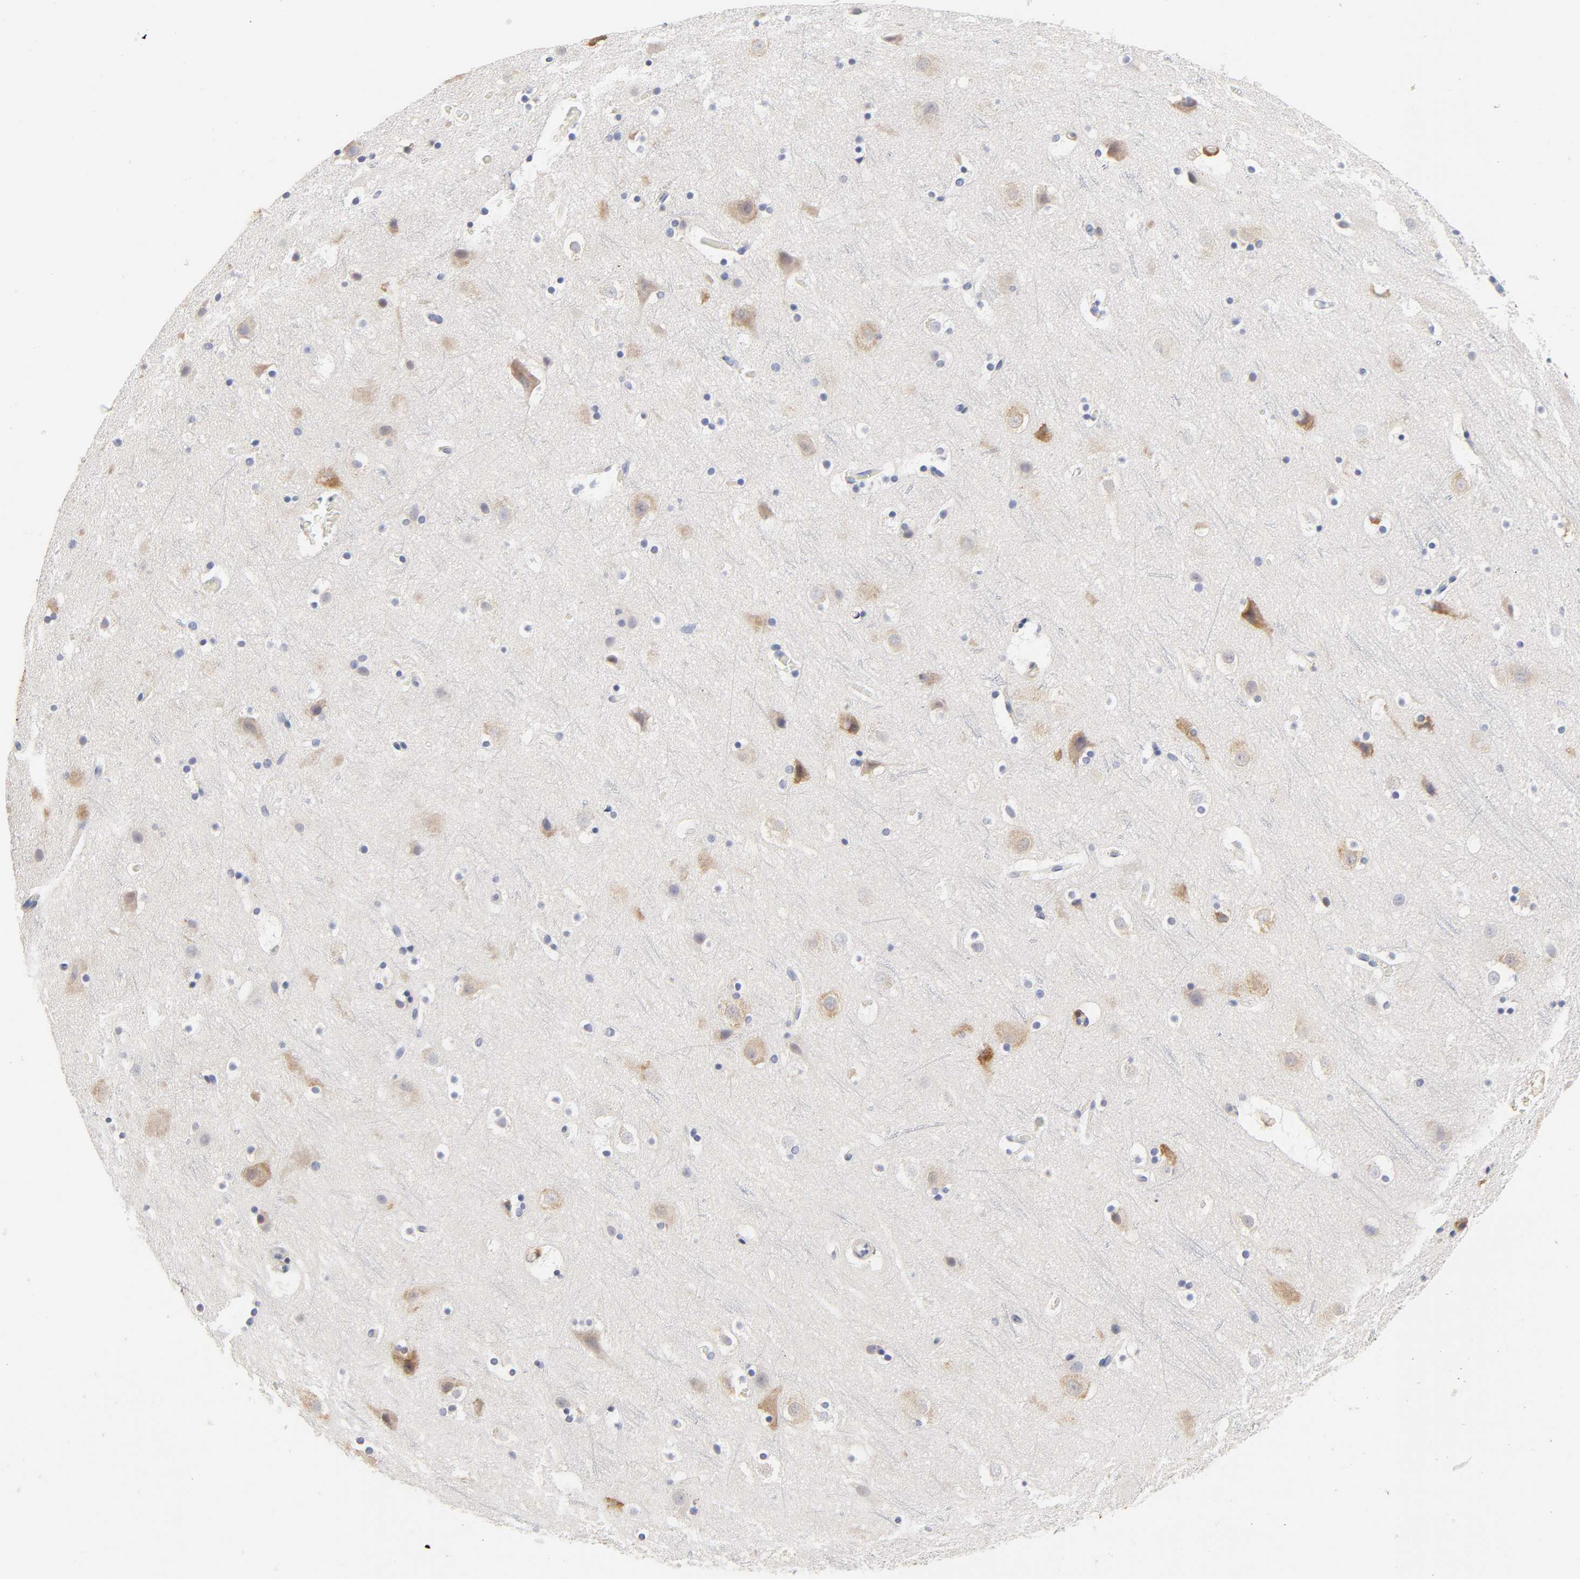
{"staining": {"intensity": "negative", "quantity": "none", "location": "none"}, "tissue": "cerebral cortex", "cell_type": "Endothelial cells", "image_type": "normal", "snomed": [{"axis": "morphology", "description": "Normal tissue, NOS"}, {"axis": "topography", "description": "Cerebral cortex"}], "caption": "Immunohistochemical staining of benign human cerebral cortex demonstrates no significant expression in endothelial cells.", "gene": "LAMB1", "patient": {"sex": "male", "age": 45}}